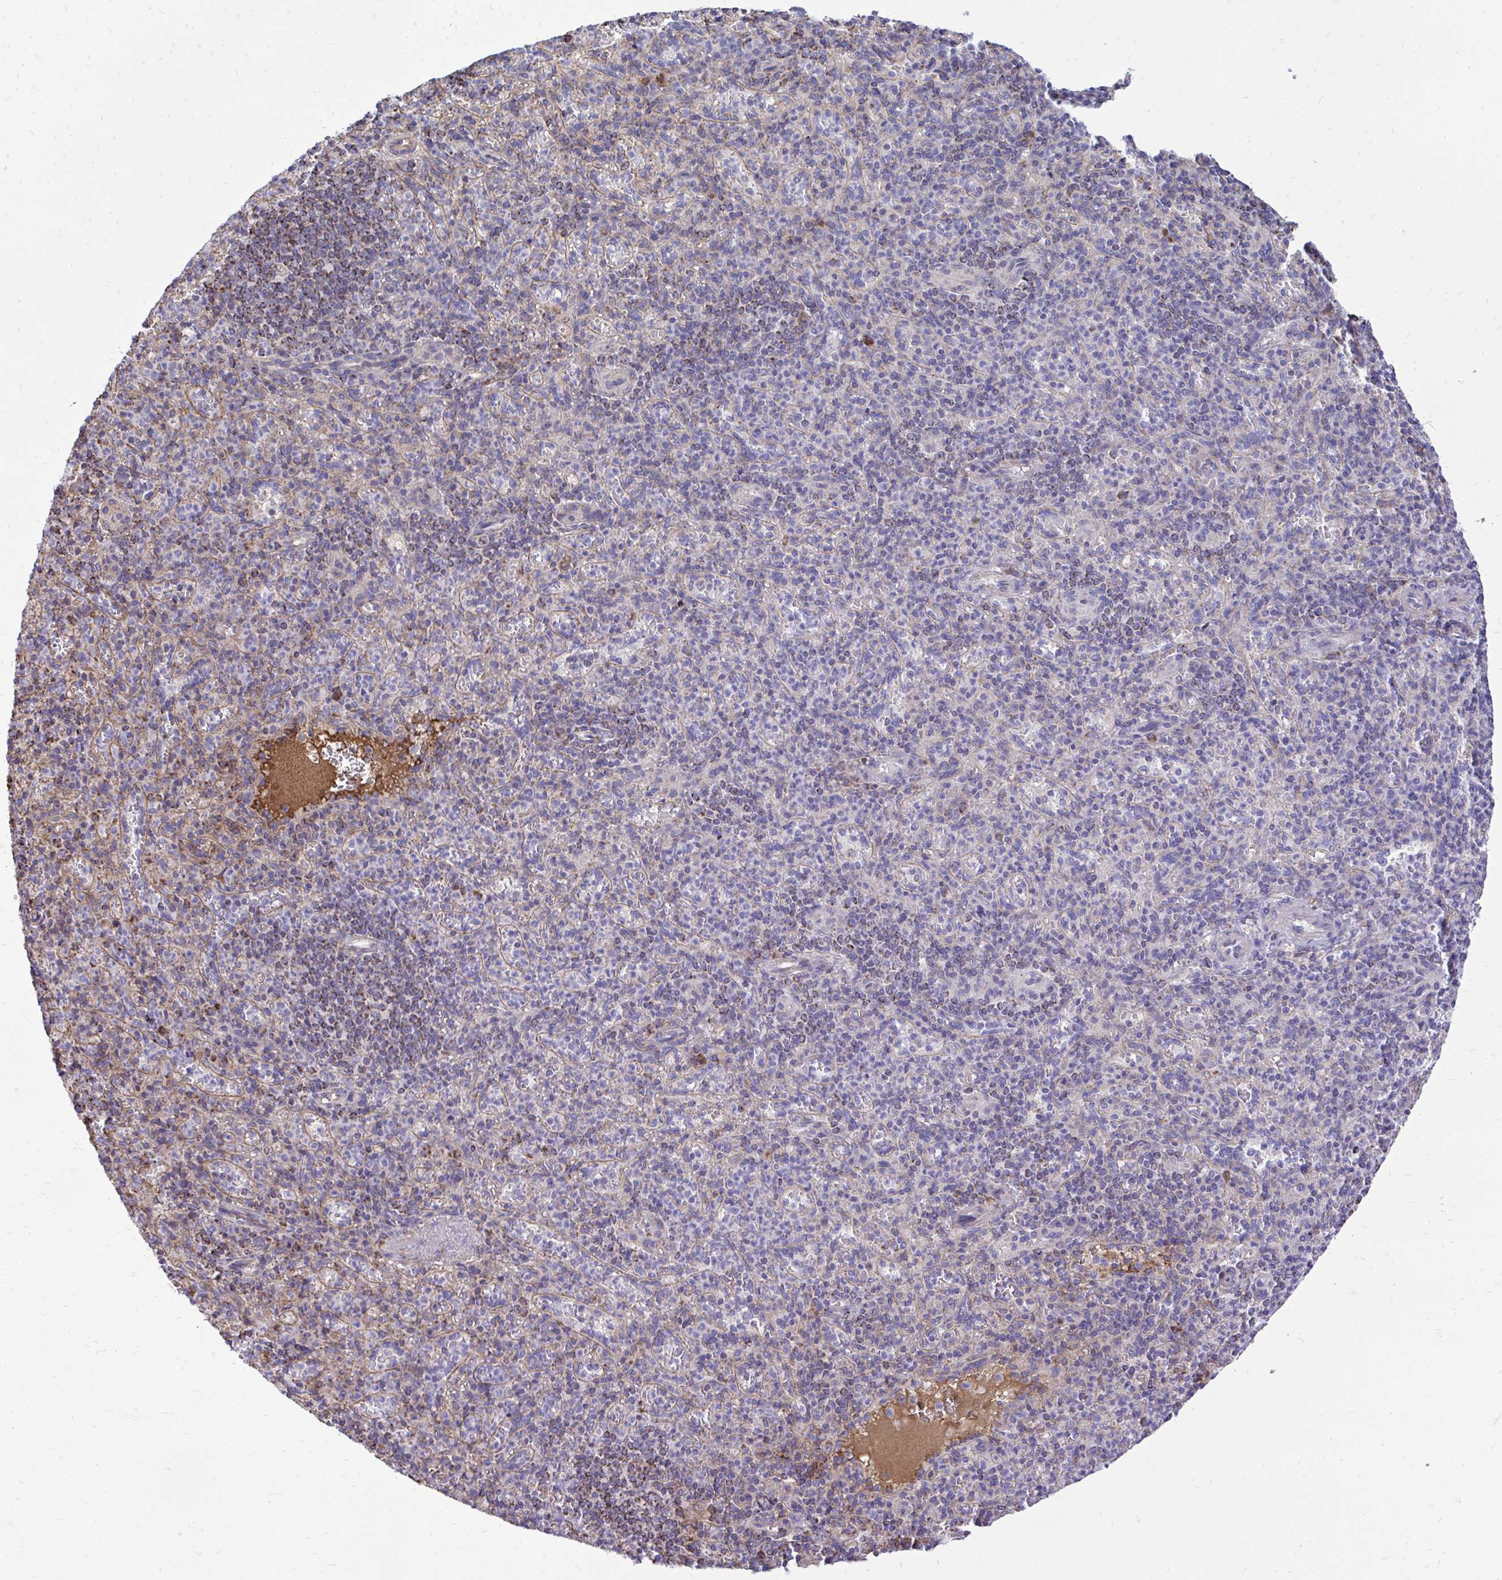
{"staining": {"intensity": "negative", "quantity": "none", "location": "none"}, "tissue": "spleen", "cell_type": "Cells in red pulp", "image_type": "normal", "snomed": [{"axis": "morphology", "description": "Normal tissue, NOS"}, {"axis": "topography", "description": "Spleen"}], "caption": "Spleen stained for a protein using immunohistochemistry exhibits no staining cells in red pulp.", "gene": "ATP13A2", "patient": {"sex": "female", "age": 74}}